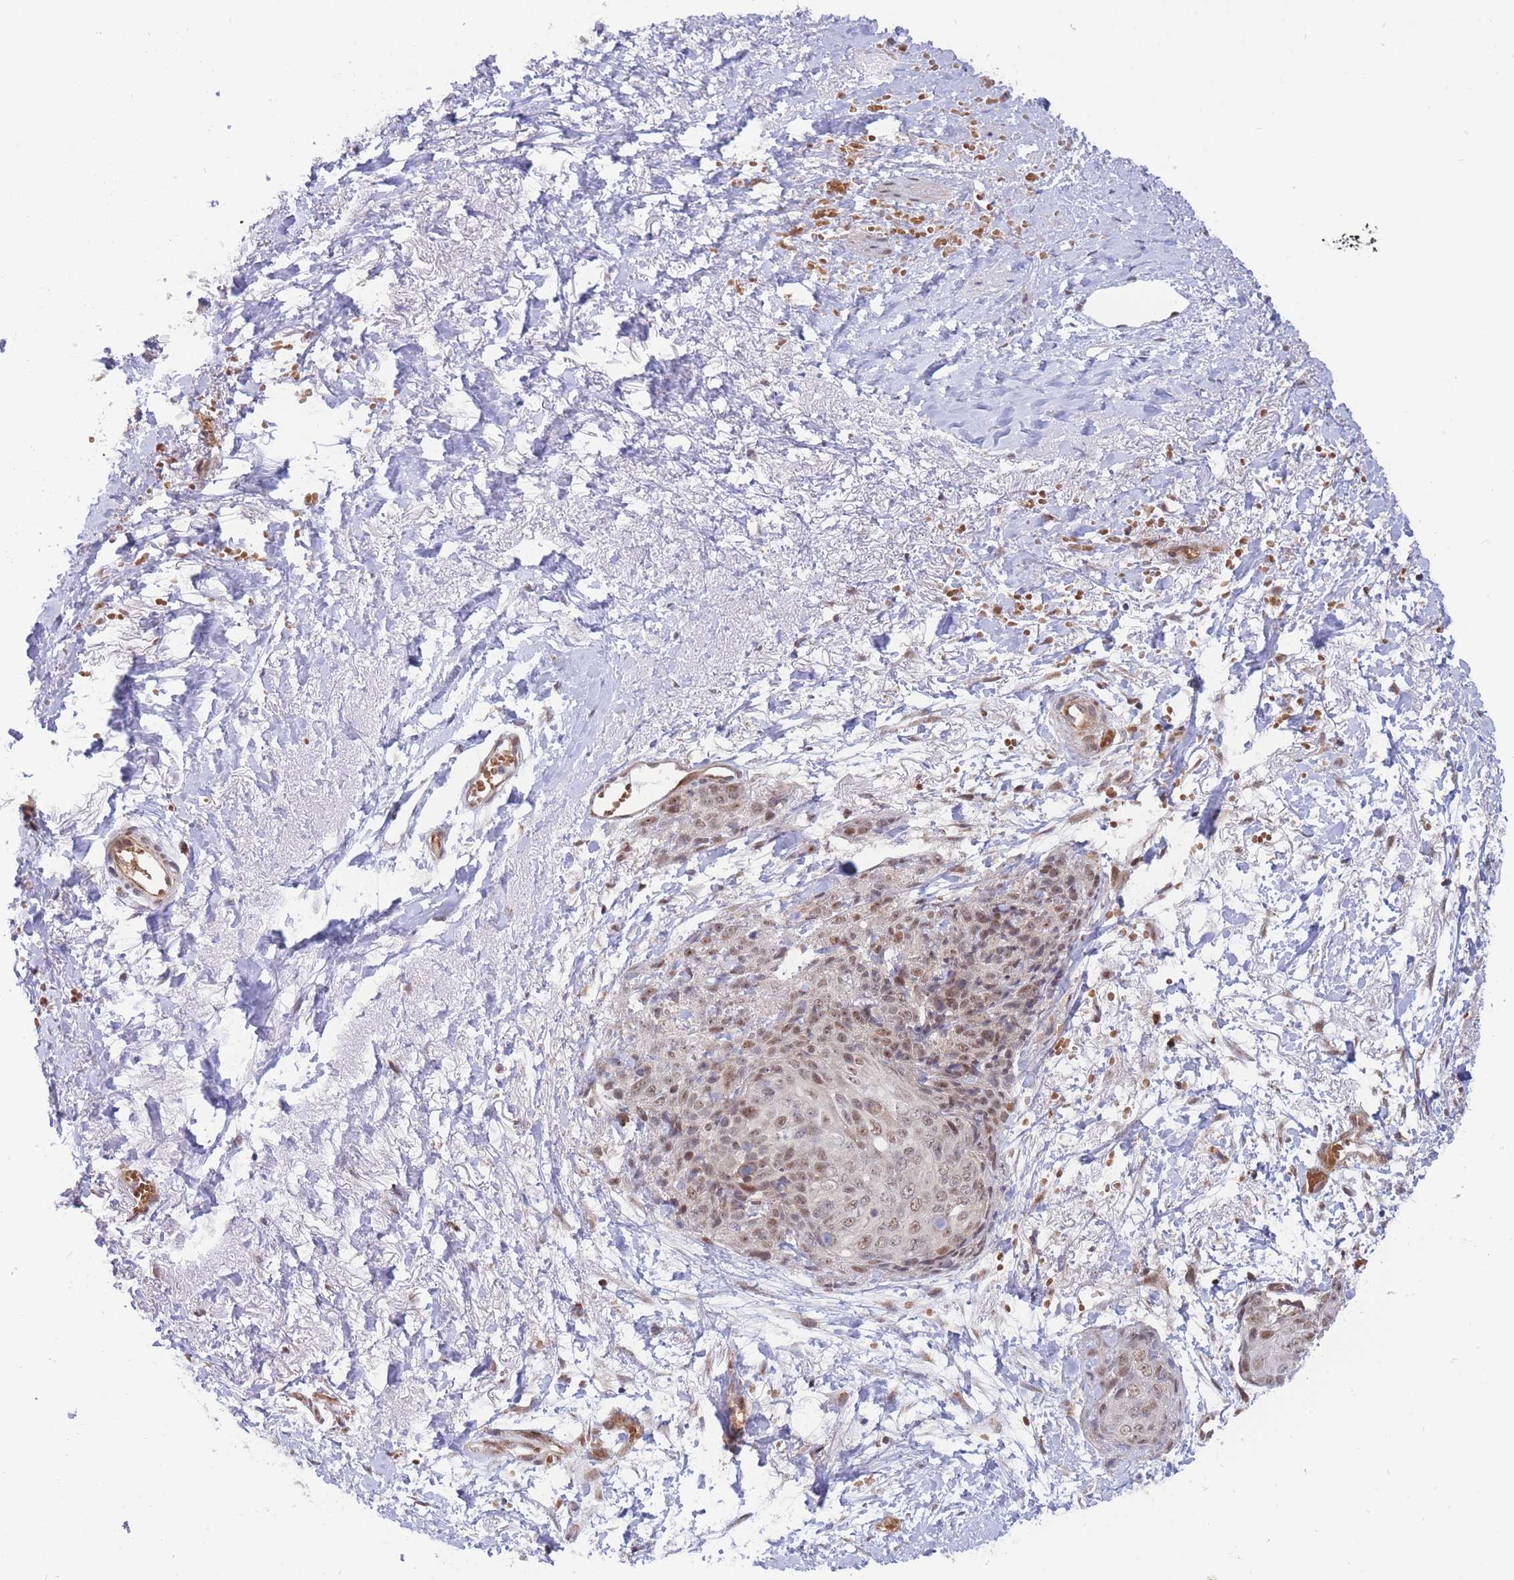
{"staining": {"intensity": "weak", "quantity": ">75%", "location": "nuclear"}, "tissue": "skin cancer", "cell_type": "Tumor cells", "image_type": "cancer", "snomed": [{"axis": "morphology", "description": "Squamous cell carcinoma, NOS"}, {"axis": "topography", "description": "Skin"}, {"axis": "topography", "description": "Vulva"}], "caption": "Brown immunohistochemical staining in human skin squamous cell carcinoma exhibits weak nuclear staining in approximately >75% of tumor cells.", "gene": "BOD1L1", "patient": {"sex": "female", "age": 85}}